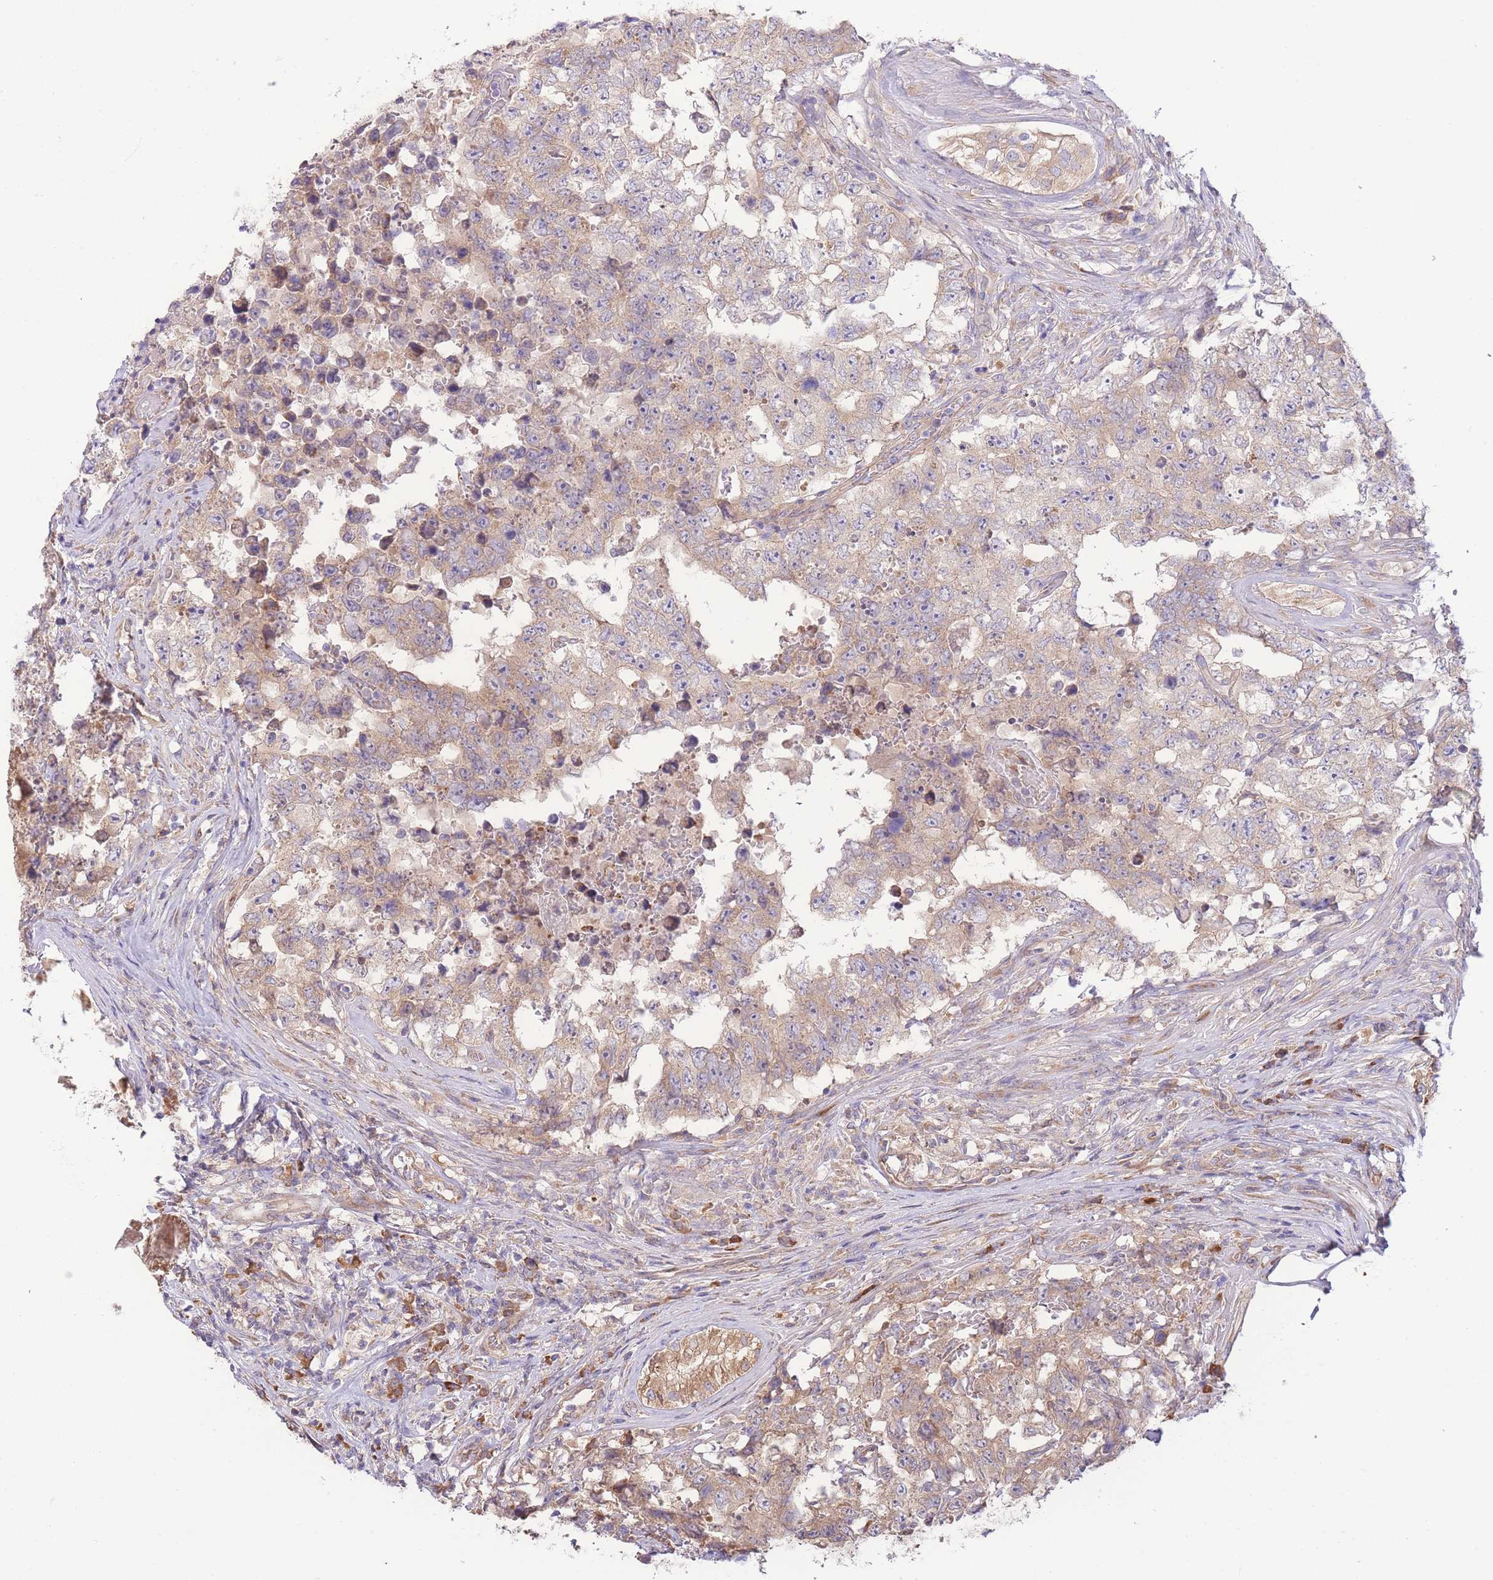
{"staining": {"intensity": "moderate", "quantity": ">75%", "location": "cytoplasmic/membranous"}, "tissue": "testis cancer", "cell_type": "Tumor cells", "image_type": "cancer", "snomed": [{"axis": "morphology", "description": "Normal tissue, NOS"}, {"axis": "morphology", "description": "Carcinoma, Embryonal, NOS"}, {"axis": "topography", "description": "Testis"}, {"axis": "topography", "description": "Epididymis"}], "caption": "This photomicrograph displays IHC staining of testis embryonal carcinoma, with medium moderate cytoplasmic/membranous positivity in about >75% of tumor cells.", "gene": "BEX1", "patient": {"sex": "male", "age": 25}}